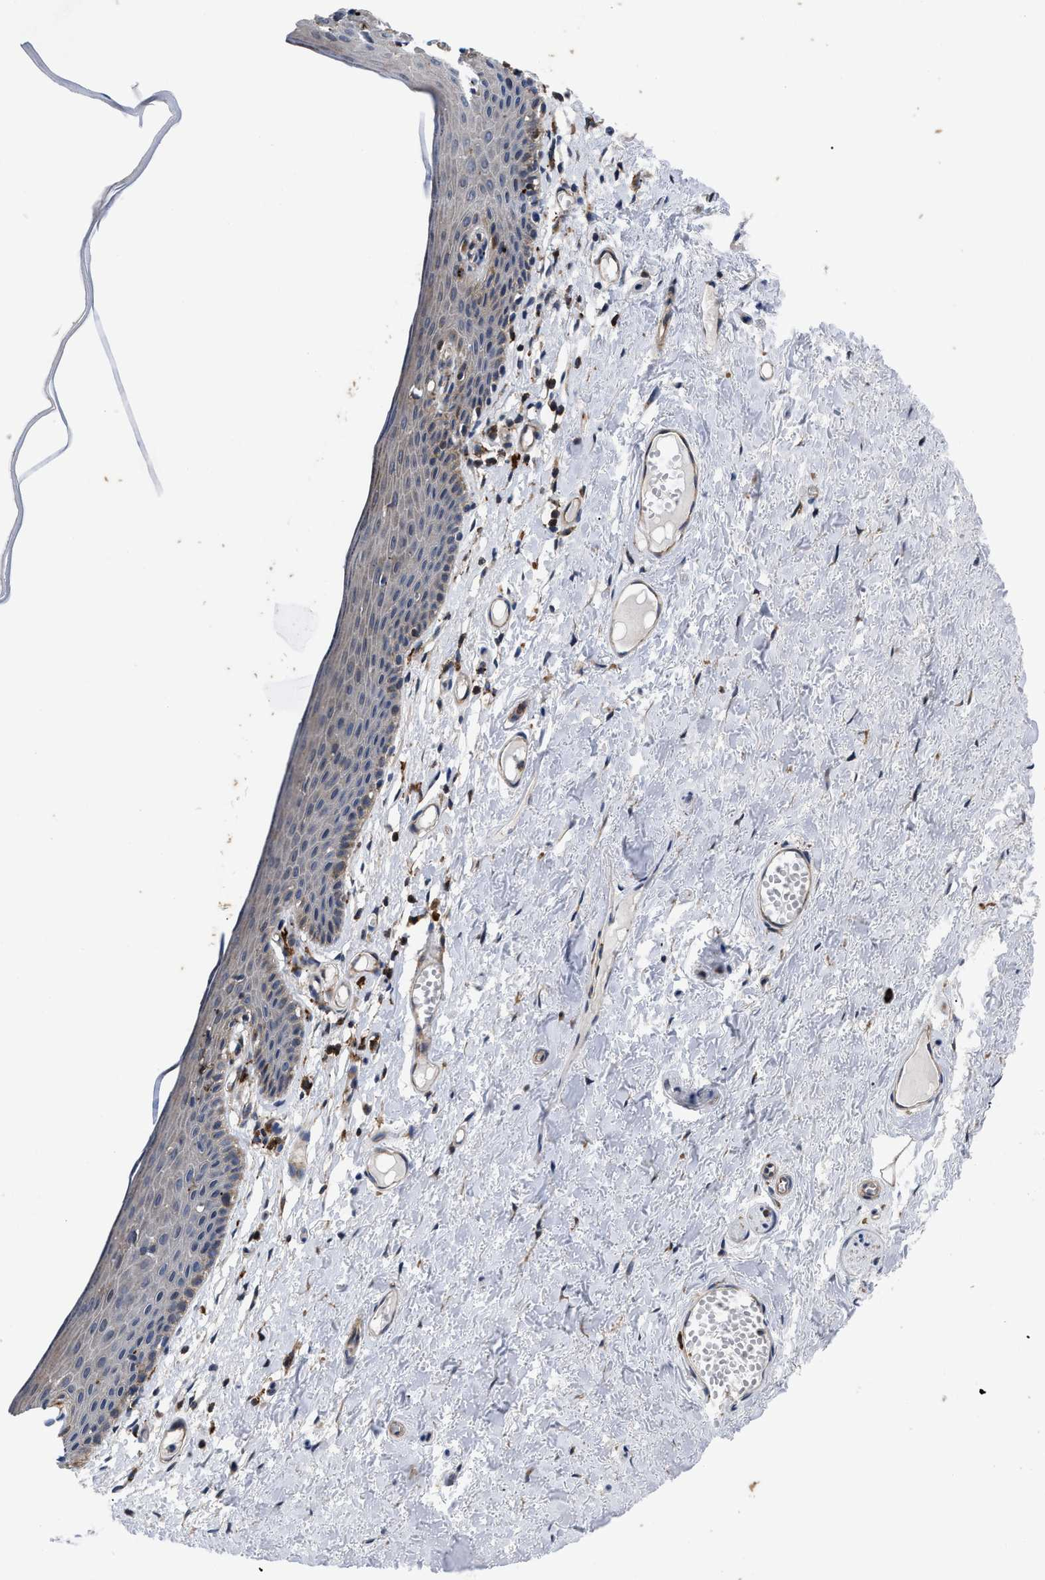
{"staining": {"intensity": "moderate", "quantity": "<25%", "location": "cytoplasmic/membranous"}, "tissue": "skin", "cell_type": "Epidermal cells", "image_type": "normal", "snomed": [{"axis": "morphology", "description": "Normal tissue, NOS"}, {"axis": "topography", "description": "Adipose tissue"}, {"axis": "topography", "description": "Vascular tissue"}, {"axis": "topography", "description": "Anal"}, {"axis": "topography", "description": "Peripheral nerve tissue"}], "caption": "Protein positivity by IHC exhibits moderate cytoplasmic/membranous expression in about <25% of epidermal cells in normal skin.", "gene": "SPAST", "patient": {"sex": "female", "age": 54}}